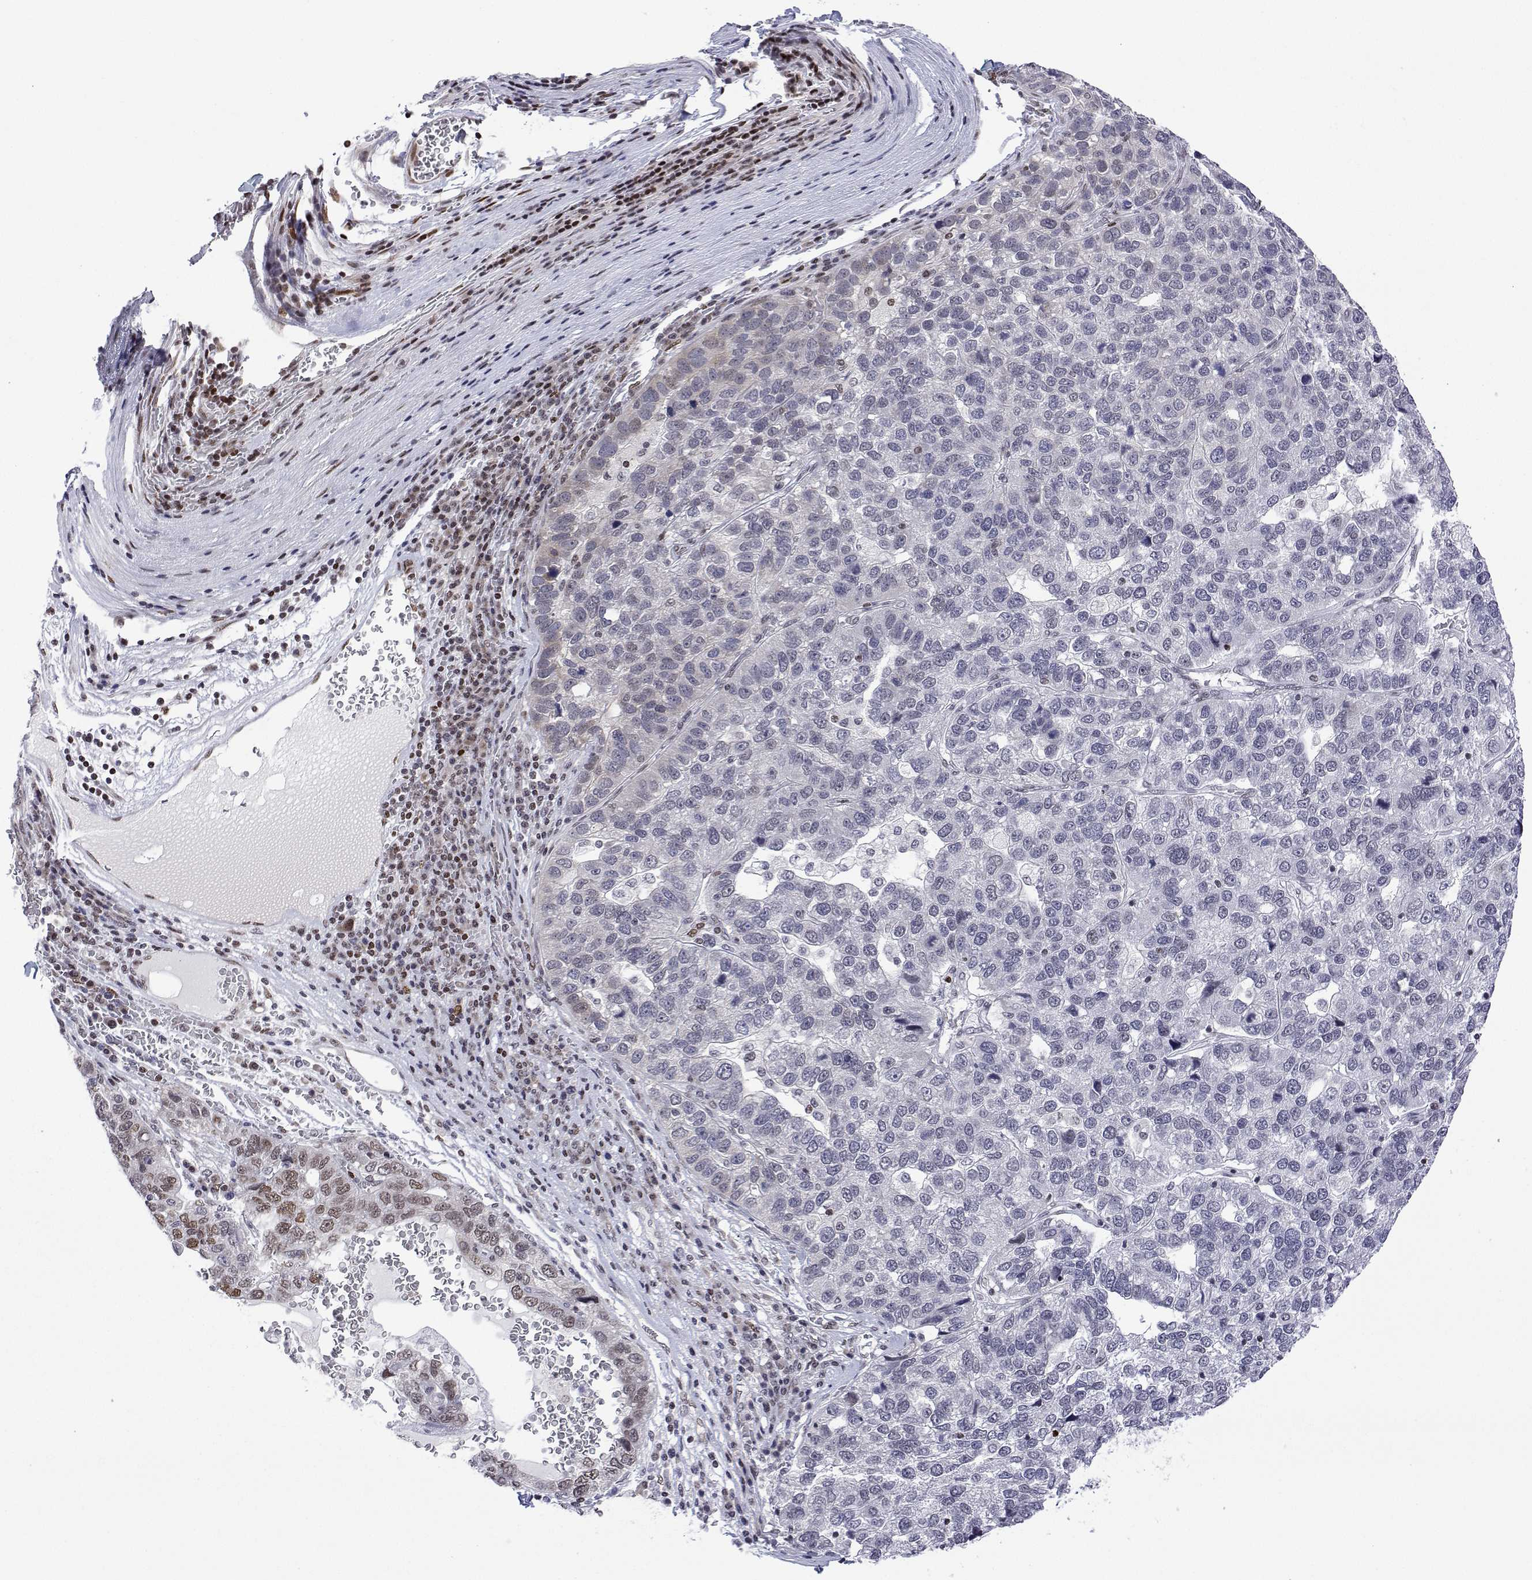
{"staining": {"intensity": "moderate", "quantity": "<25%", "location": "nuclear"}, "tissue": "pancreatic cancer", "cell_type": "Tumor cells", "image_type": "cancer", "snomed": [{"axis": "morphology", "description": "Adenocarcinoma, NOS"}, {"axis": "topography", "description": "Pancreas"}], "caption": "High-power microscopy captured an immunohistochemistry (IHC) histopathology image of pancreatic adenocarcinoma, revealing moderate nuclear expression in about <25% of tumor cells.", "gene": "XPC", "patient": {"sex": "female", "age": 61}}